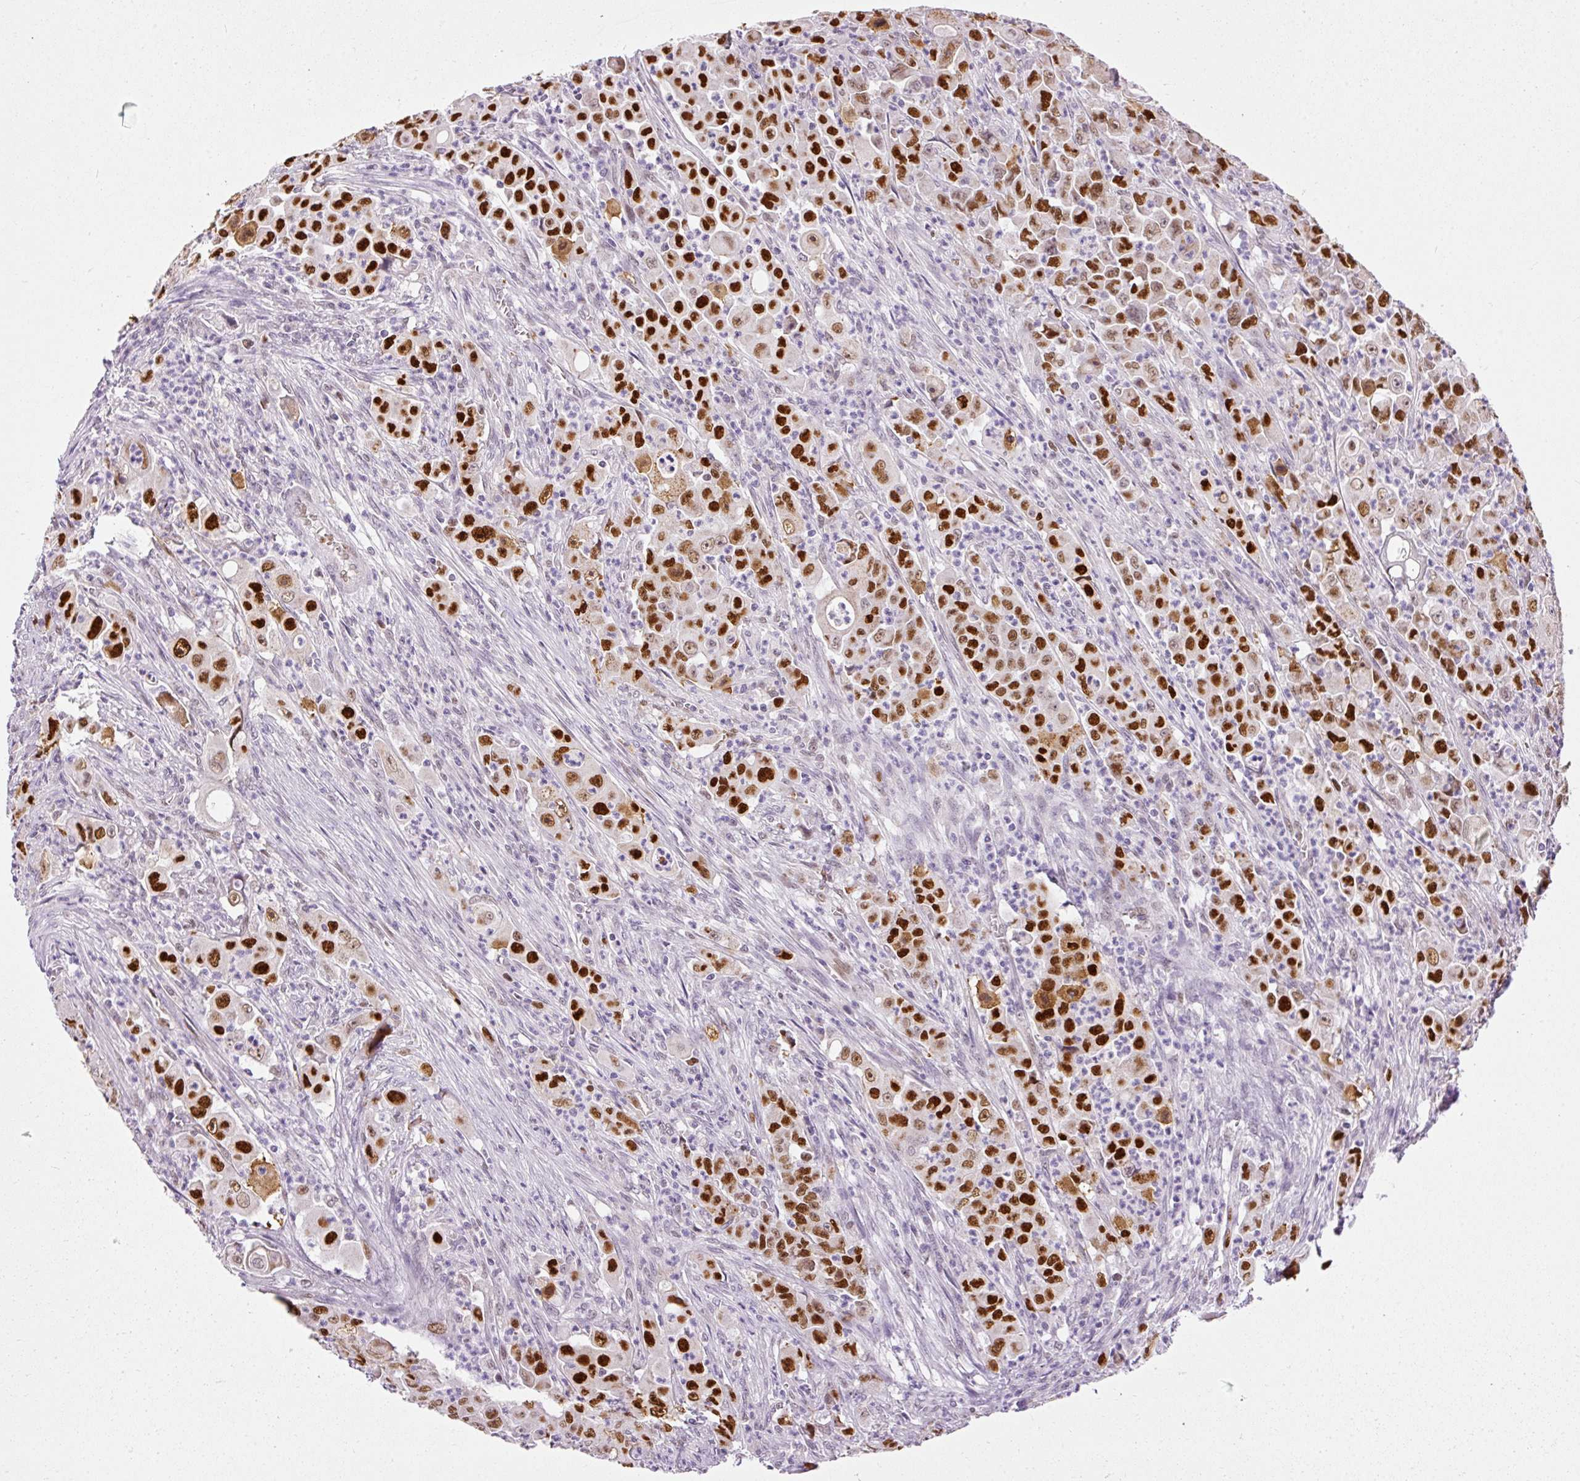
{"staining": {"intensity": "strong", "quantity": ">75%", "location": "nuclear"}, "tissue": "colorectal cancer", "cell_type": "Tumor cells", "image_type": "cancer", "snomed": [{"axis": "morphology", "description": "Adenocarcinoma, NOS"}, {"axis": "topography", "description": "Colon"}], "caption": "Approximately >75% of tumor cells in adenocarcinoma (colorectal) demonstrate strong nuclear protein expression as visualized by brown immunohistochemical staining.", "gene": "KPNA2", "patient": {"sex": "male", "age": 51}}